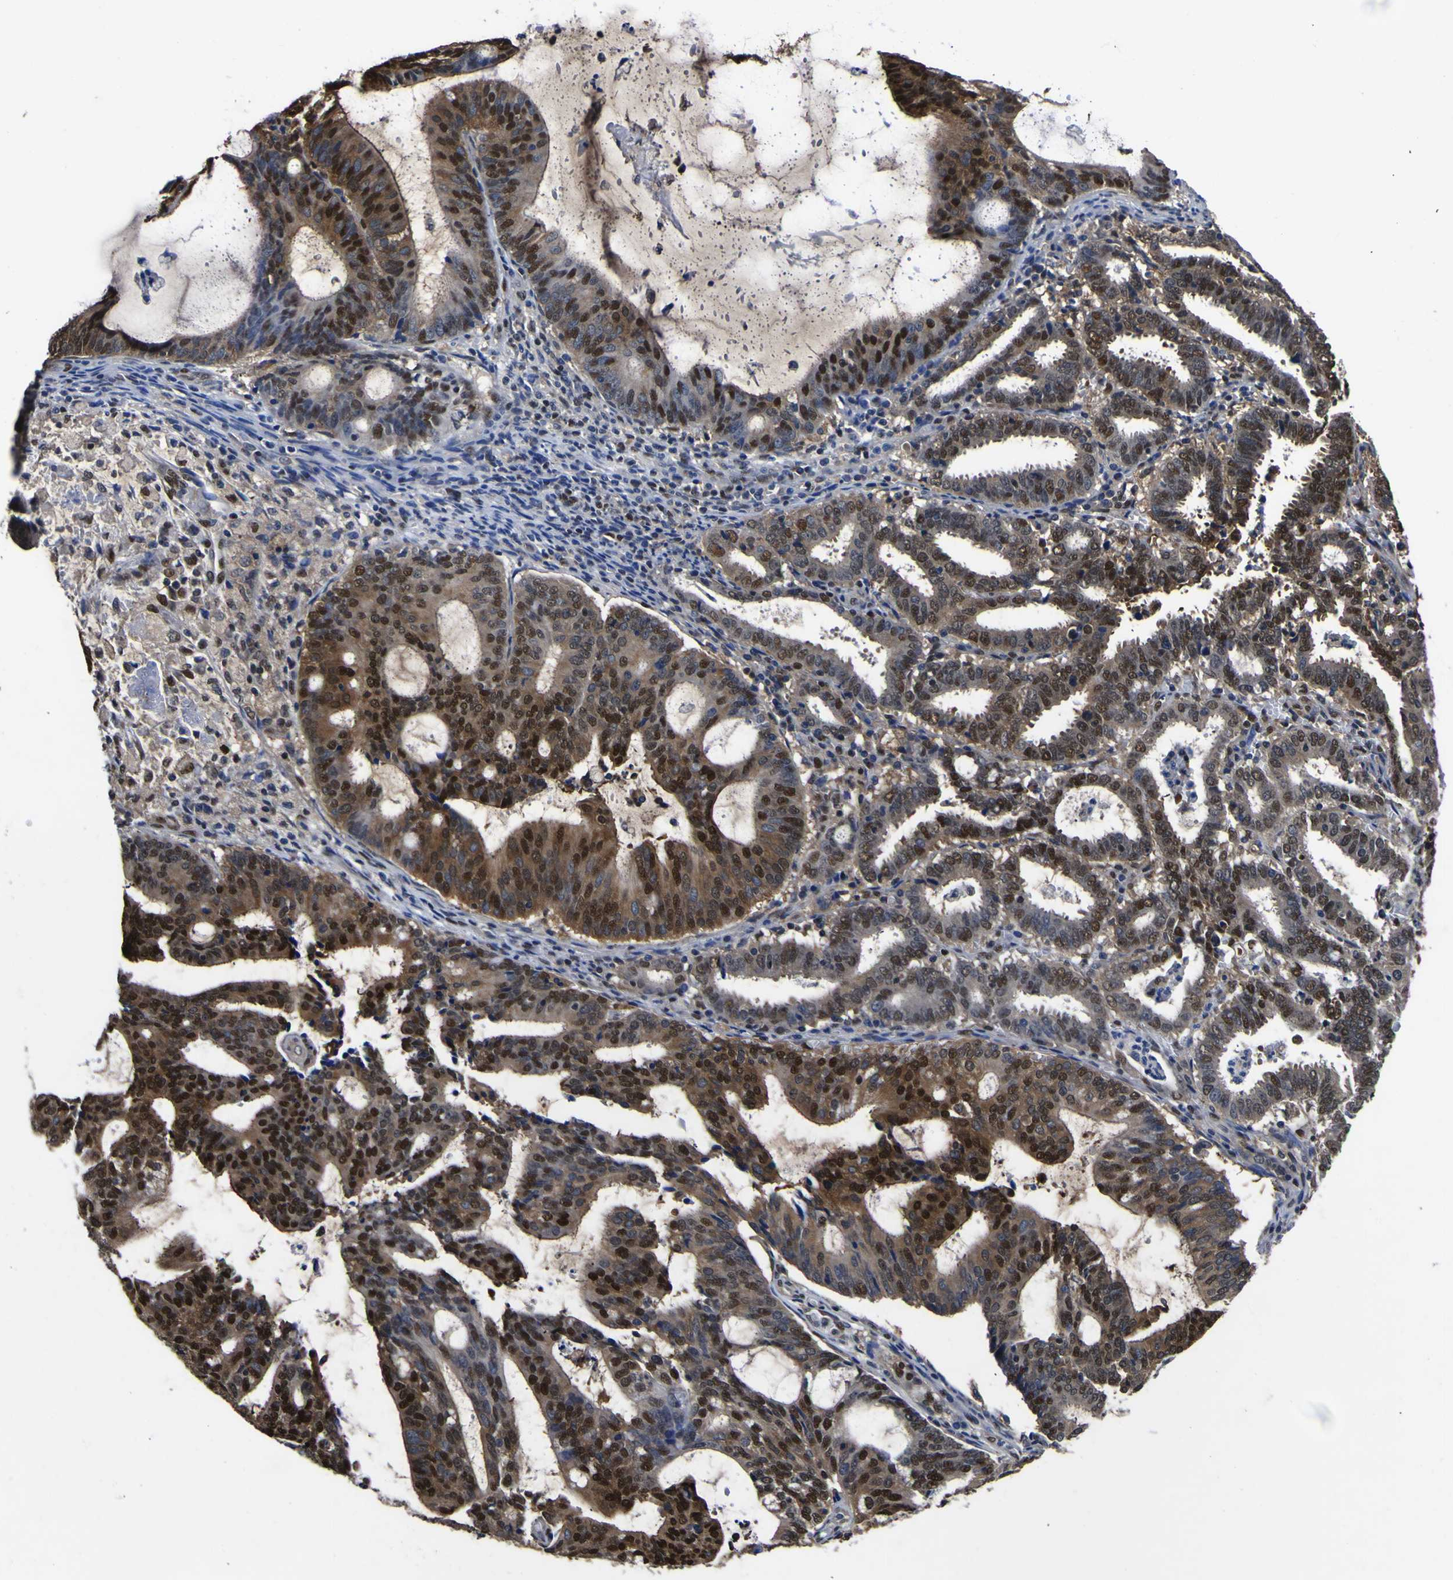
{"staining": {"intensity": "strong", "quantity": "25%-75%", "location": "cytoplasmic/membranous,nuclear"}, "tissue": "endometrial cancer", "cell_type": "Tumor cells", "image_type": "cancer", "snomed": [{"axis": "morphology", "description": "Adenocarcinoma, NOS"}, {"axis": "topography", "description": "Uterus"}], "caption": "Endometrial cancer (adenocarcinoma) was stained to show a protein in brown. There is high levels of strong cytoplasmic/membranous and nuclear expression in approximately 25%-75% of tumor cells.", "gene": "FAM110B", "patient": {"sex": "female", "age": 83}}